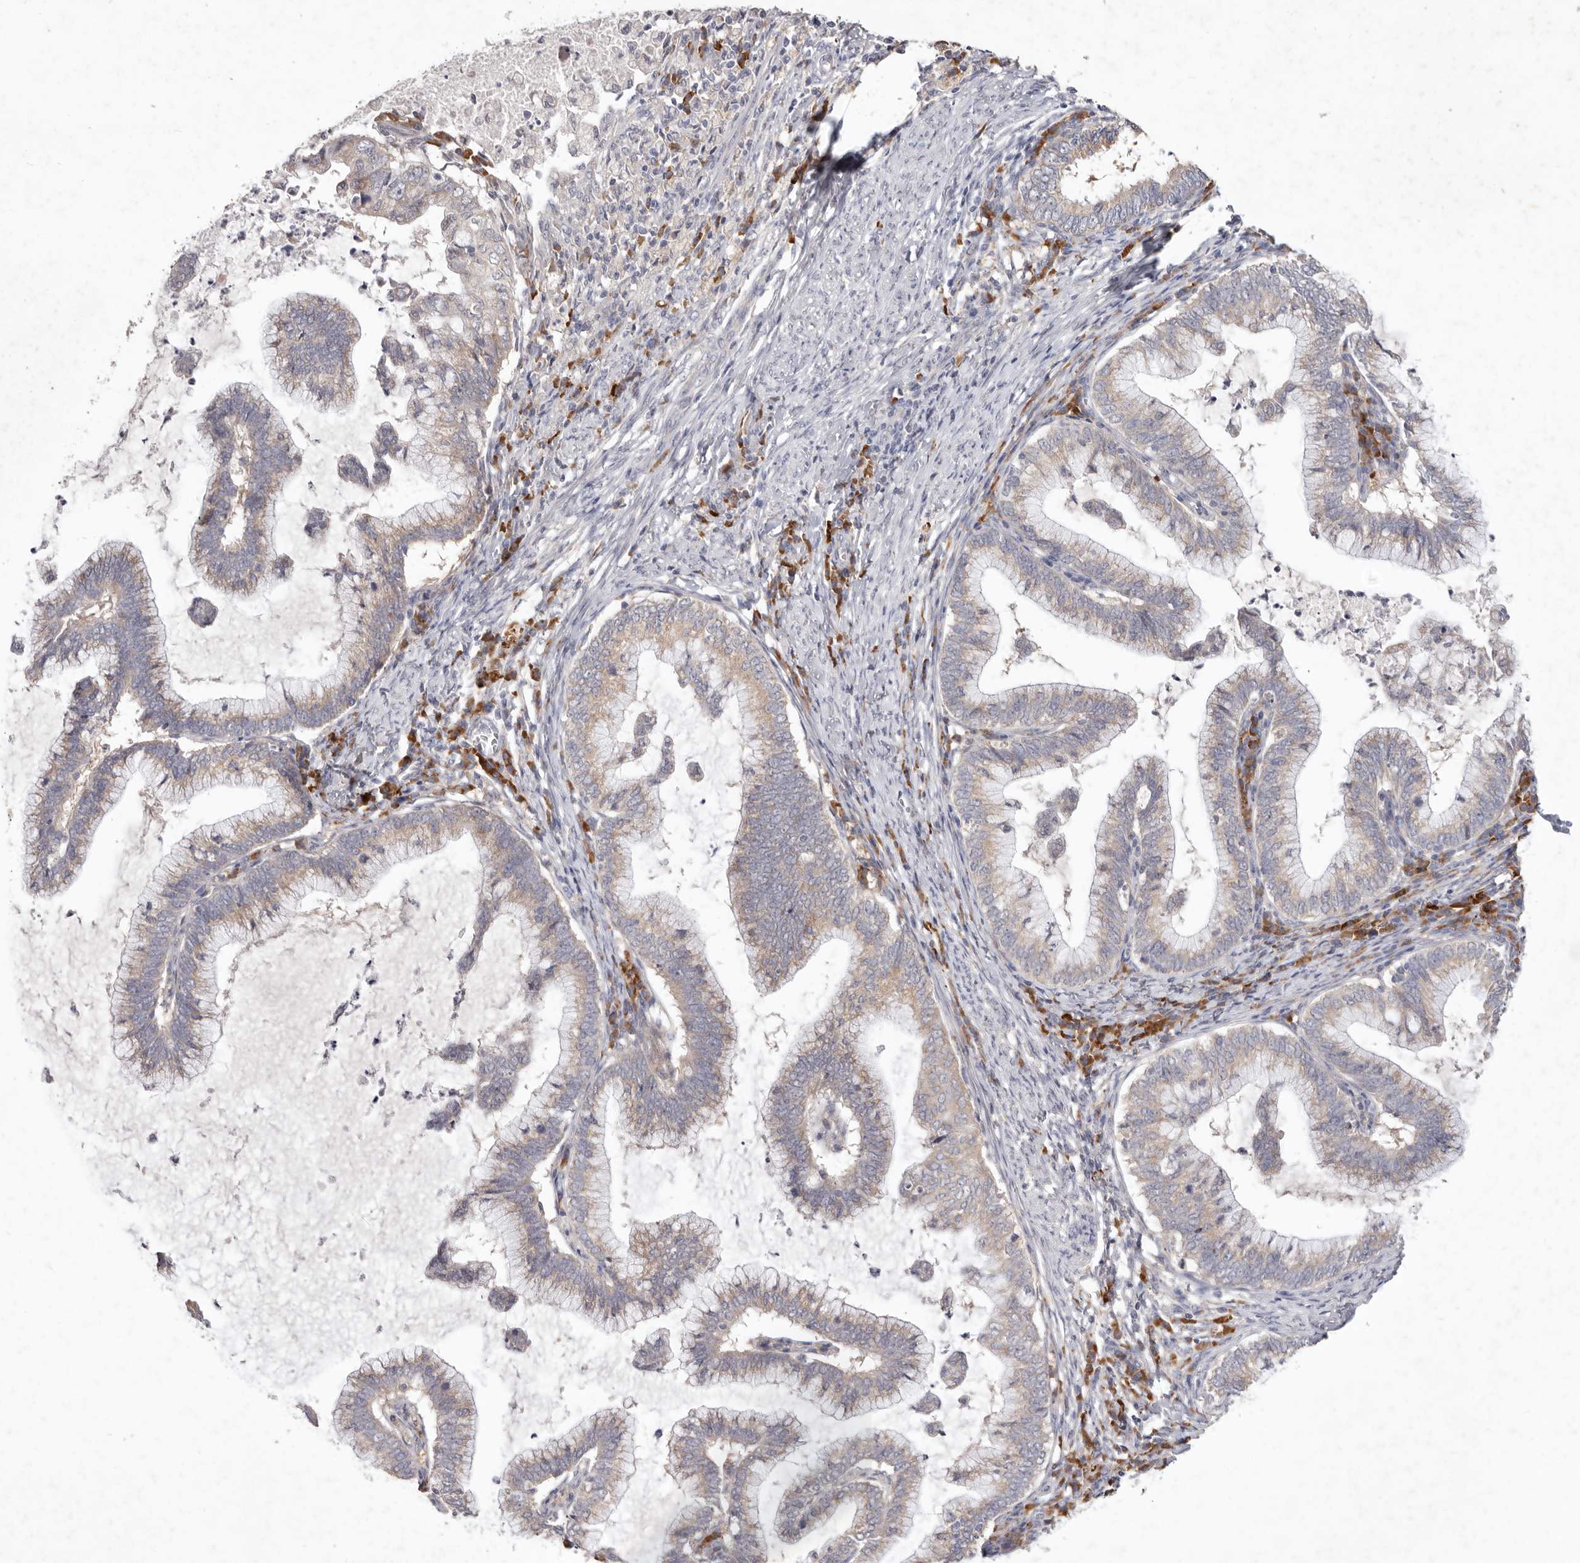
{"staining": {"intensity": "weak", "quantity": ">75%", "location": "cytoplasmic/membranous"}, "tissue": "cervical cancer", "cell_type": "Tumor cells", "image_type": "cancer", "snomed": [{"axis": "morphology", "description": "Adenocarcinoma, NOS"}, {"axis": "topography", "description": "Cervix"}], "caption": "A micrograph of cervical cancer (adenocarcinoma) stained for a protein exhibits weak cytoplasmic/membranous brown staining in tumor cells.", "gene": "WDR77", "patient": {"sex": "female", "age": 36}}